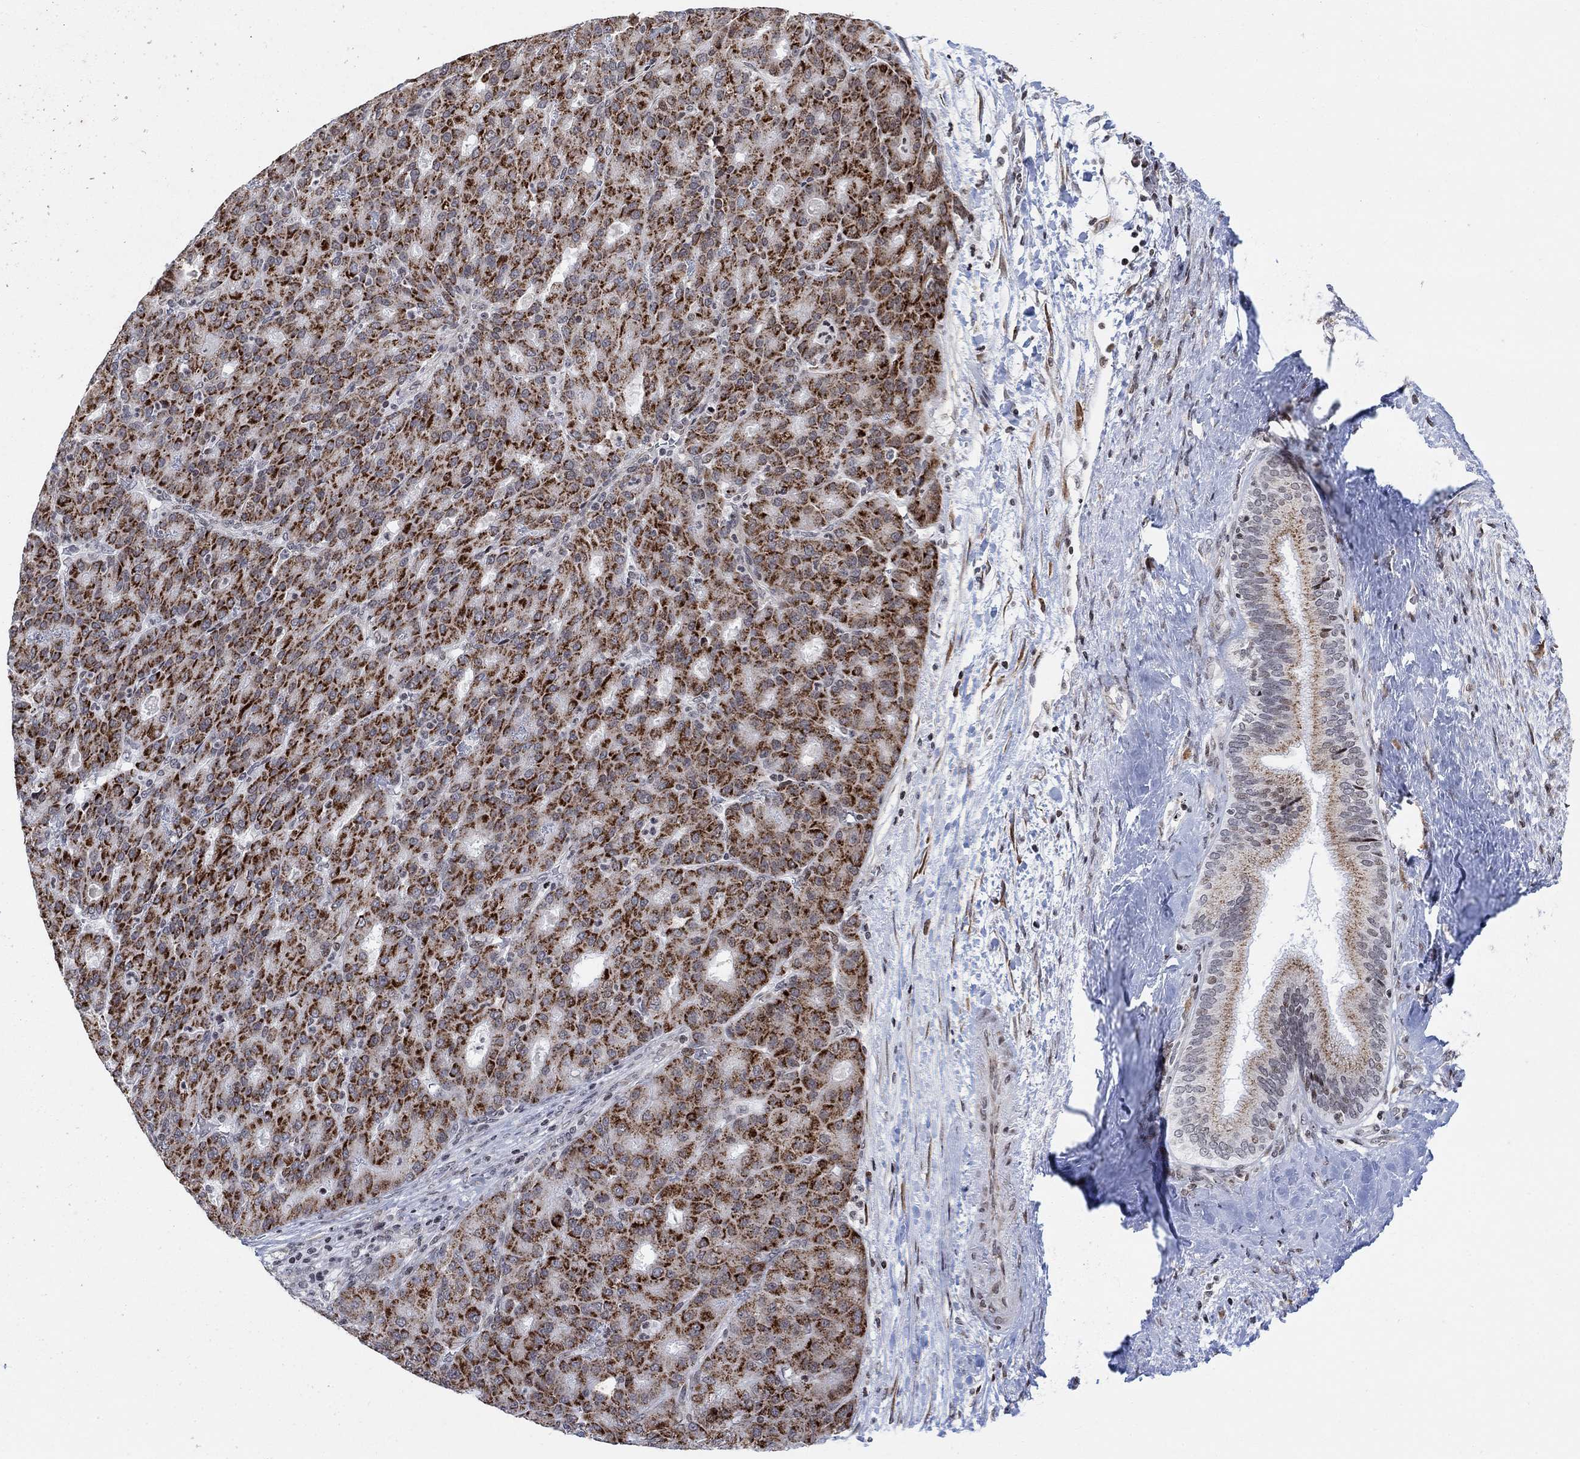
{"staining": {"intensity": "strong", "quantity": ">75%", "location": "cytoplasmic/membranous"}, "tissue": "liver cancer", "cell_type": "Tumor cells", "image_type": "cancer", "snomed": [{"axis": "morphology", "description": "Carcinoma, Hepatocellular, NOS"}, {"axis": "topography", "description": "Liver"}], "caption": "This photomicrograph reveals liver cancer stained with IHC to label a protein in brown. The cytoplasmic/membranous of tumor cells show strong positivity for the protein. Nuclei are counter-stained blue.", "gene": "ABHD14A", "patient": {"sex": "male", "age": 65}}